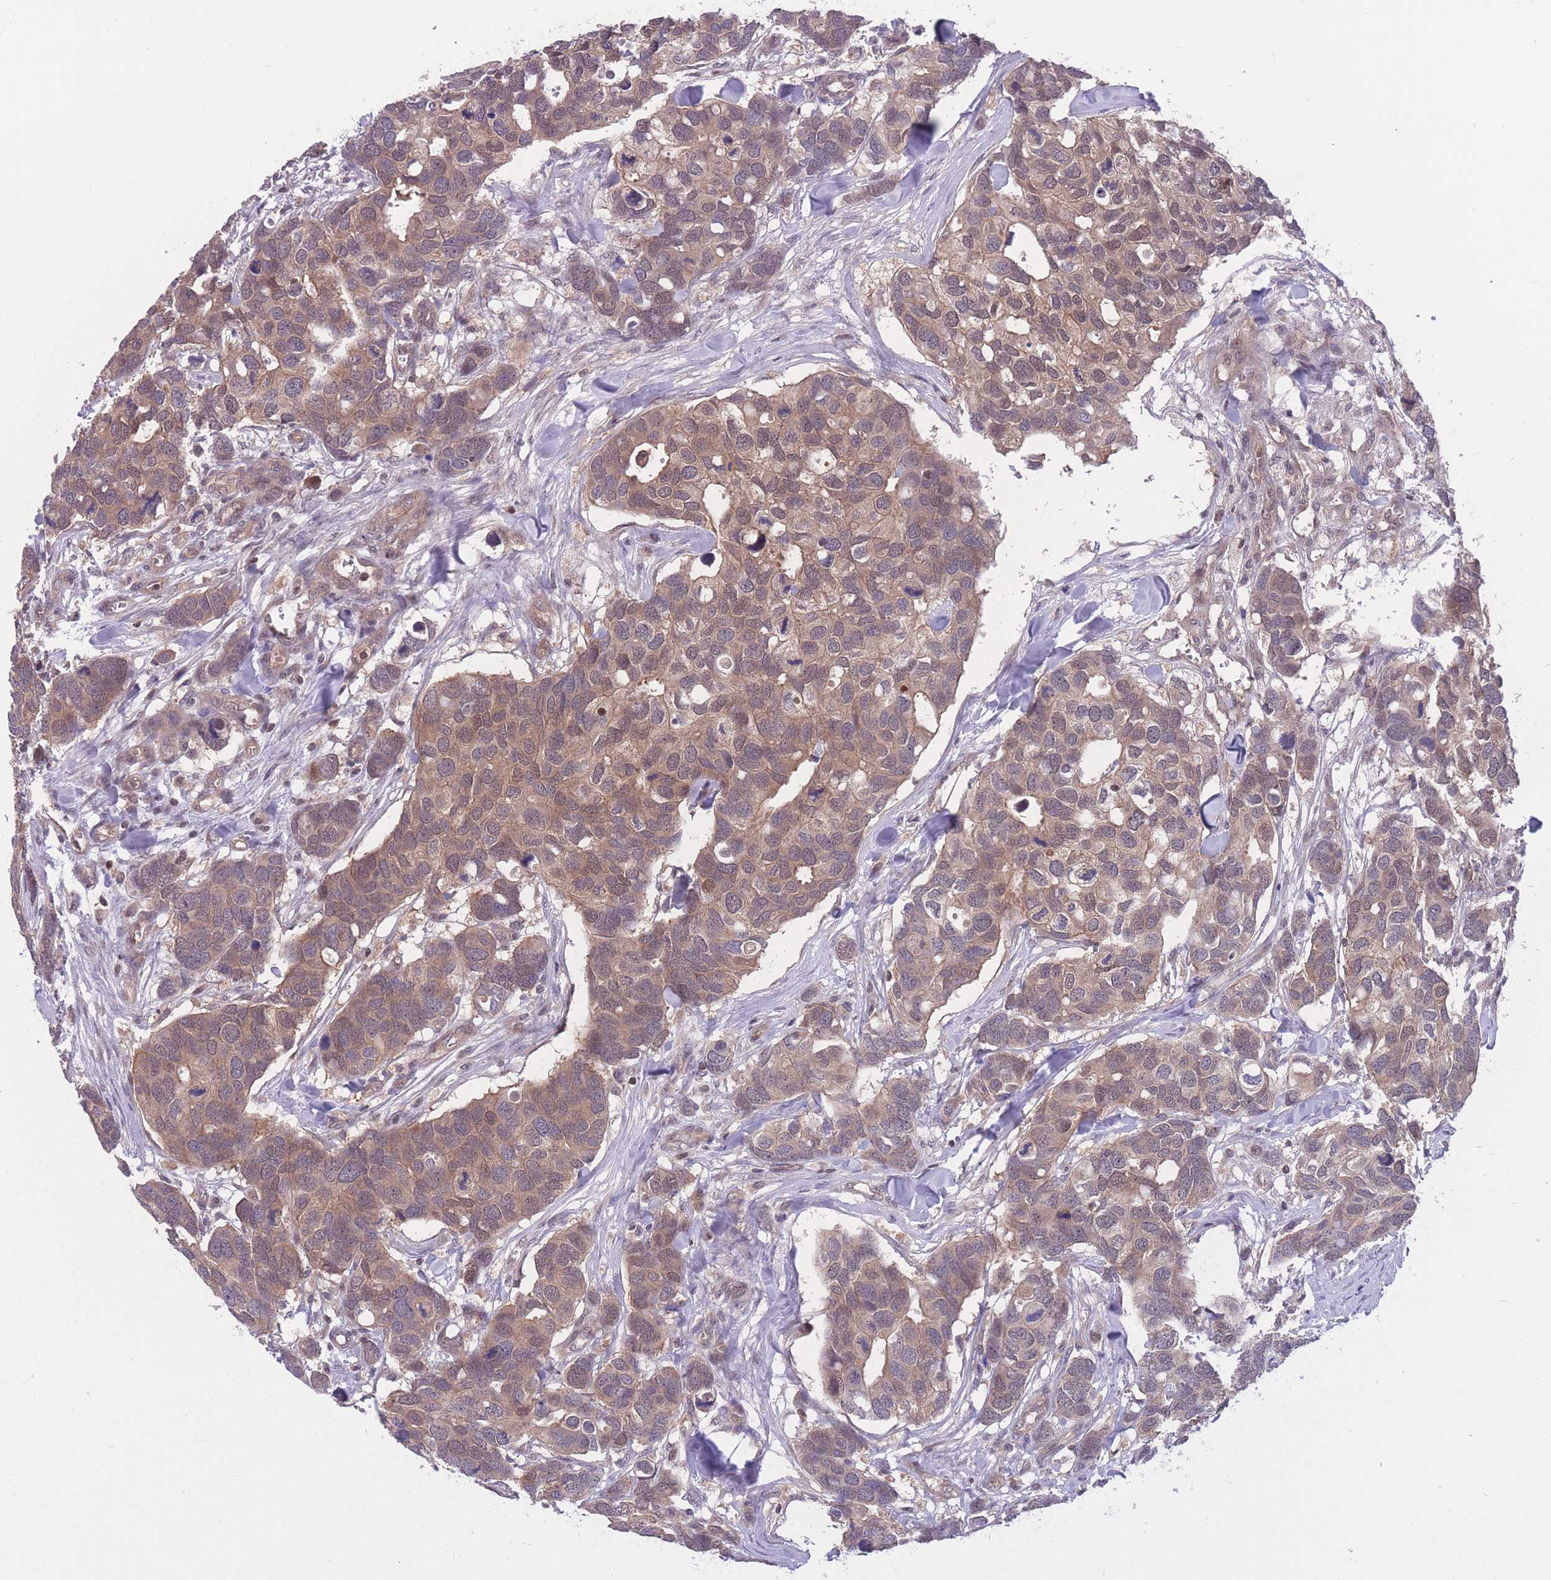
{"staining": {"intensity": "moderate", "quantity": ">75%", "location": "cytoplasmic/membranous"}, "tissue": "breast cancer", "cell_type": "Tumor cells", "image_type": "cancer", "snomed": [{"axis": "morphology", "description": "Duct carcinoma"}, {"axis": "topography", "description": "Breast"}], "caption": "DAB (3,3'-diaminobenzidine) immunohistochemical staining of invasive ductal carcinoma (breast) exhibits moderate cytoplasmic/membranous protein expression in about >75% of tumor cells.", "gene": "UBE2N", "patient": {"sex": "female", "age": 83}}